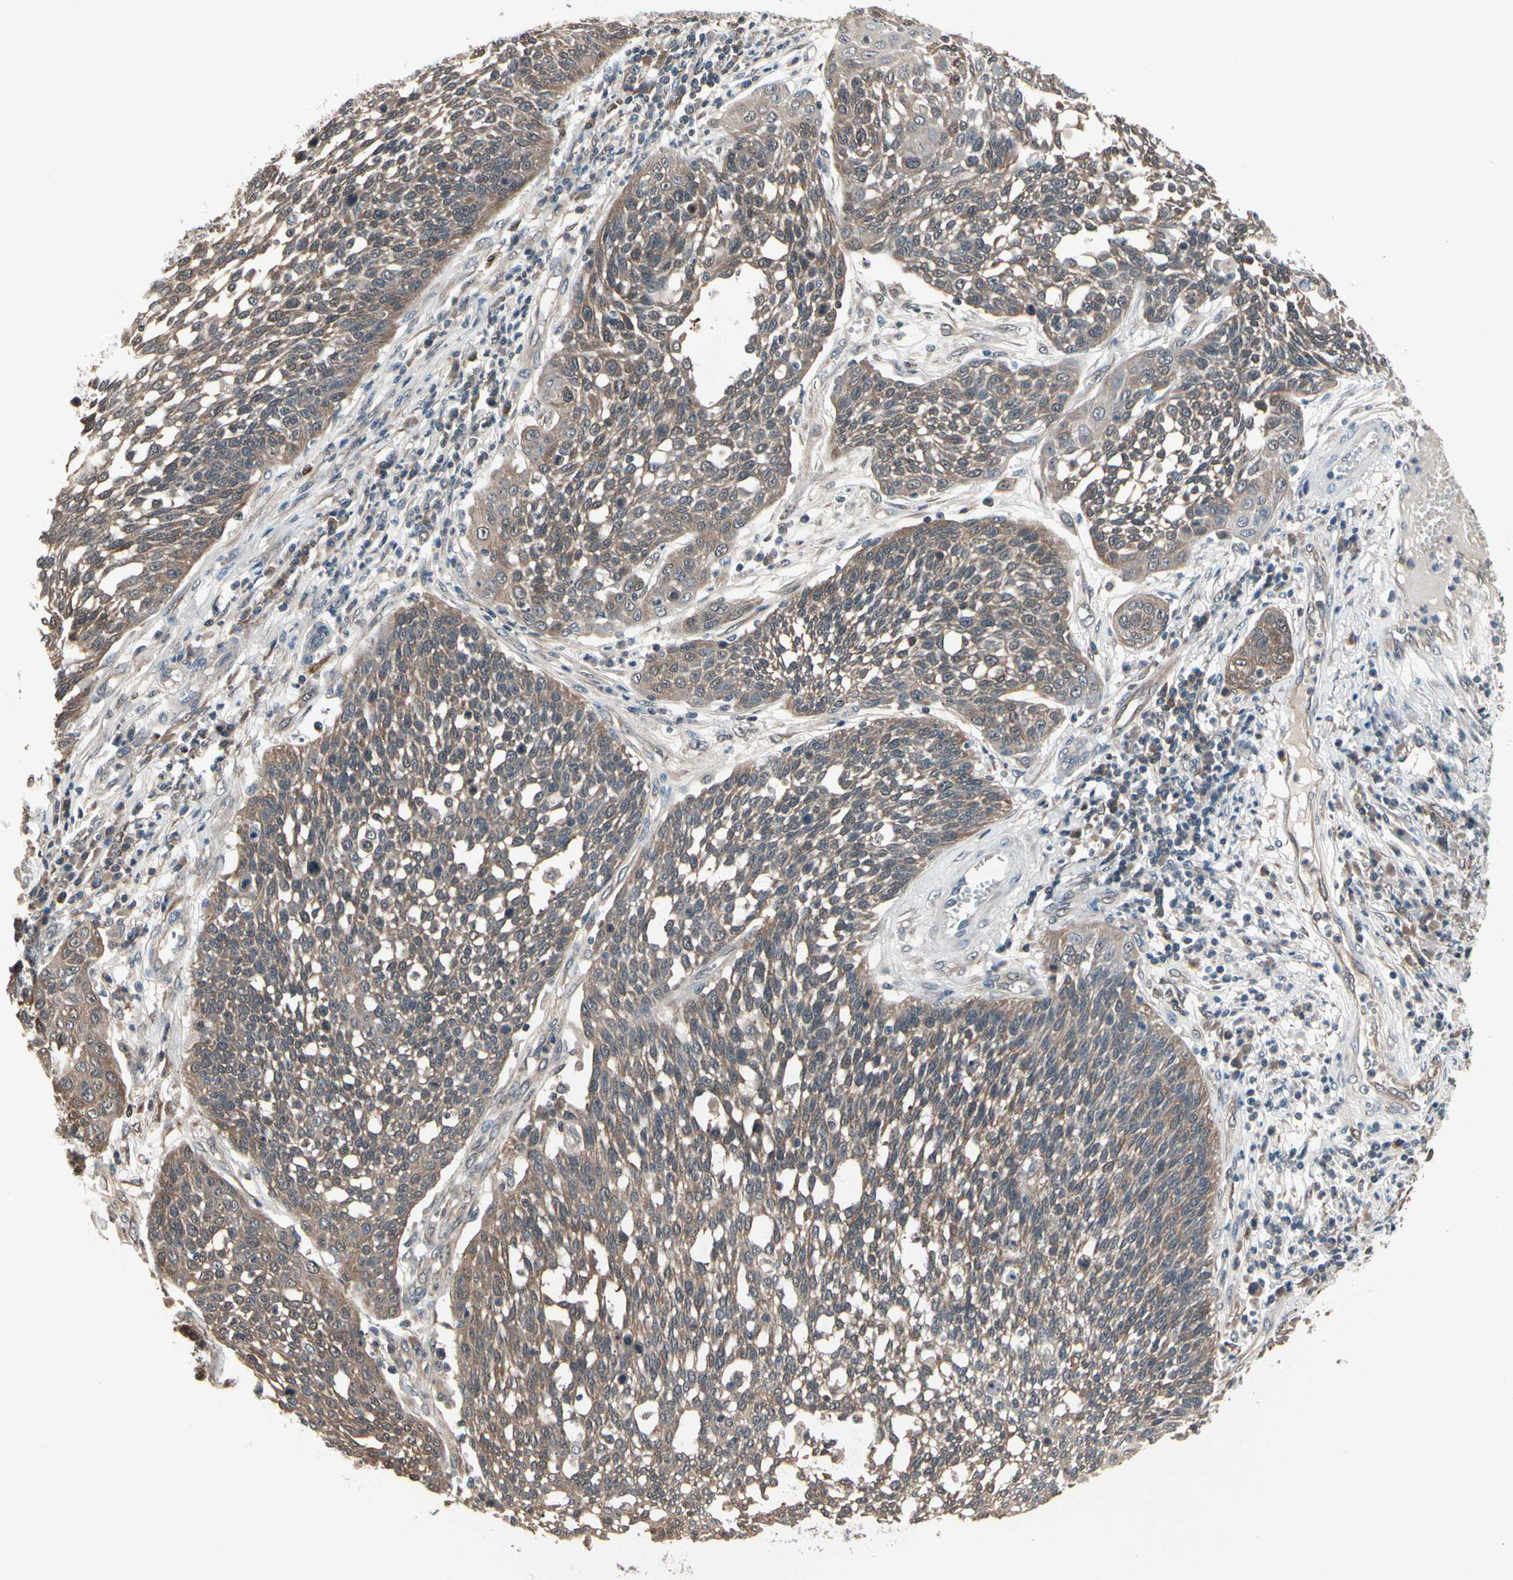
{"staining": {"intensity": "moderate", "quantity": ">75%", "location": "cytoplasmic/membranous"}, "tissue": "cervical cancer", "cell_type": "Tumor cells", "image_type": "cancer", "snomed": [{"axis": "morphology", "description": "Squamous cell carcinoma, NOS"}, {"axis": "topography", "description": "Cervix"}], "caption": "Cervical squamous cell carcinoma stained with immunohistochemistry (IHC) exhibits moderate cytoplasmic/membranous staining in approximately >75% of tumor cells.", "gene": "PRDX6", "patient": {"sex": "female", "age": 34}}